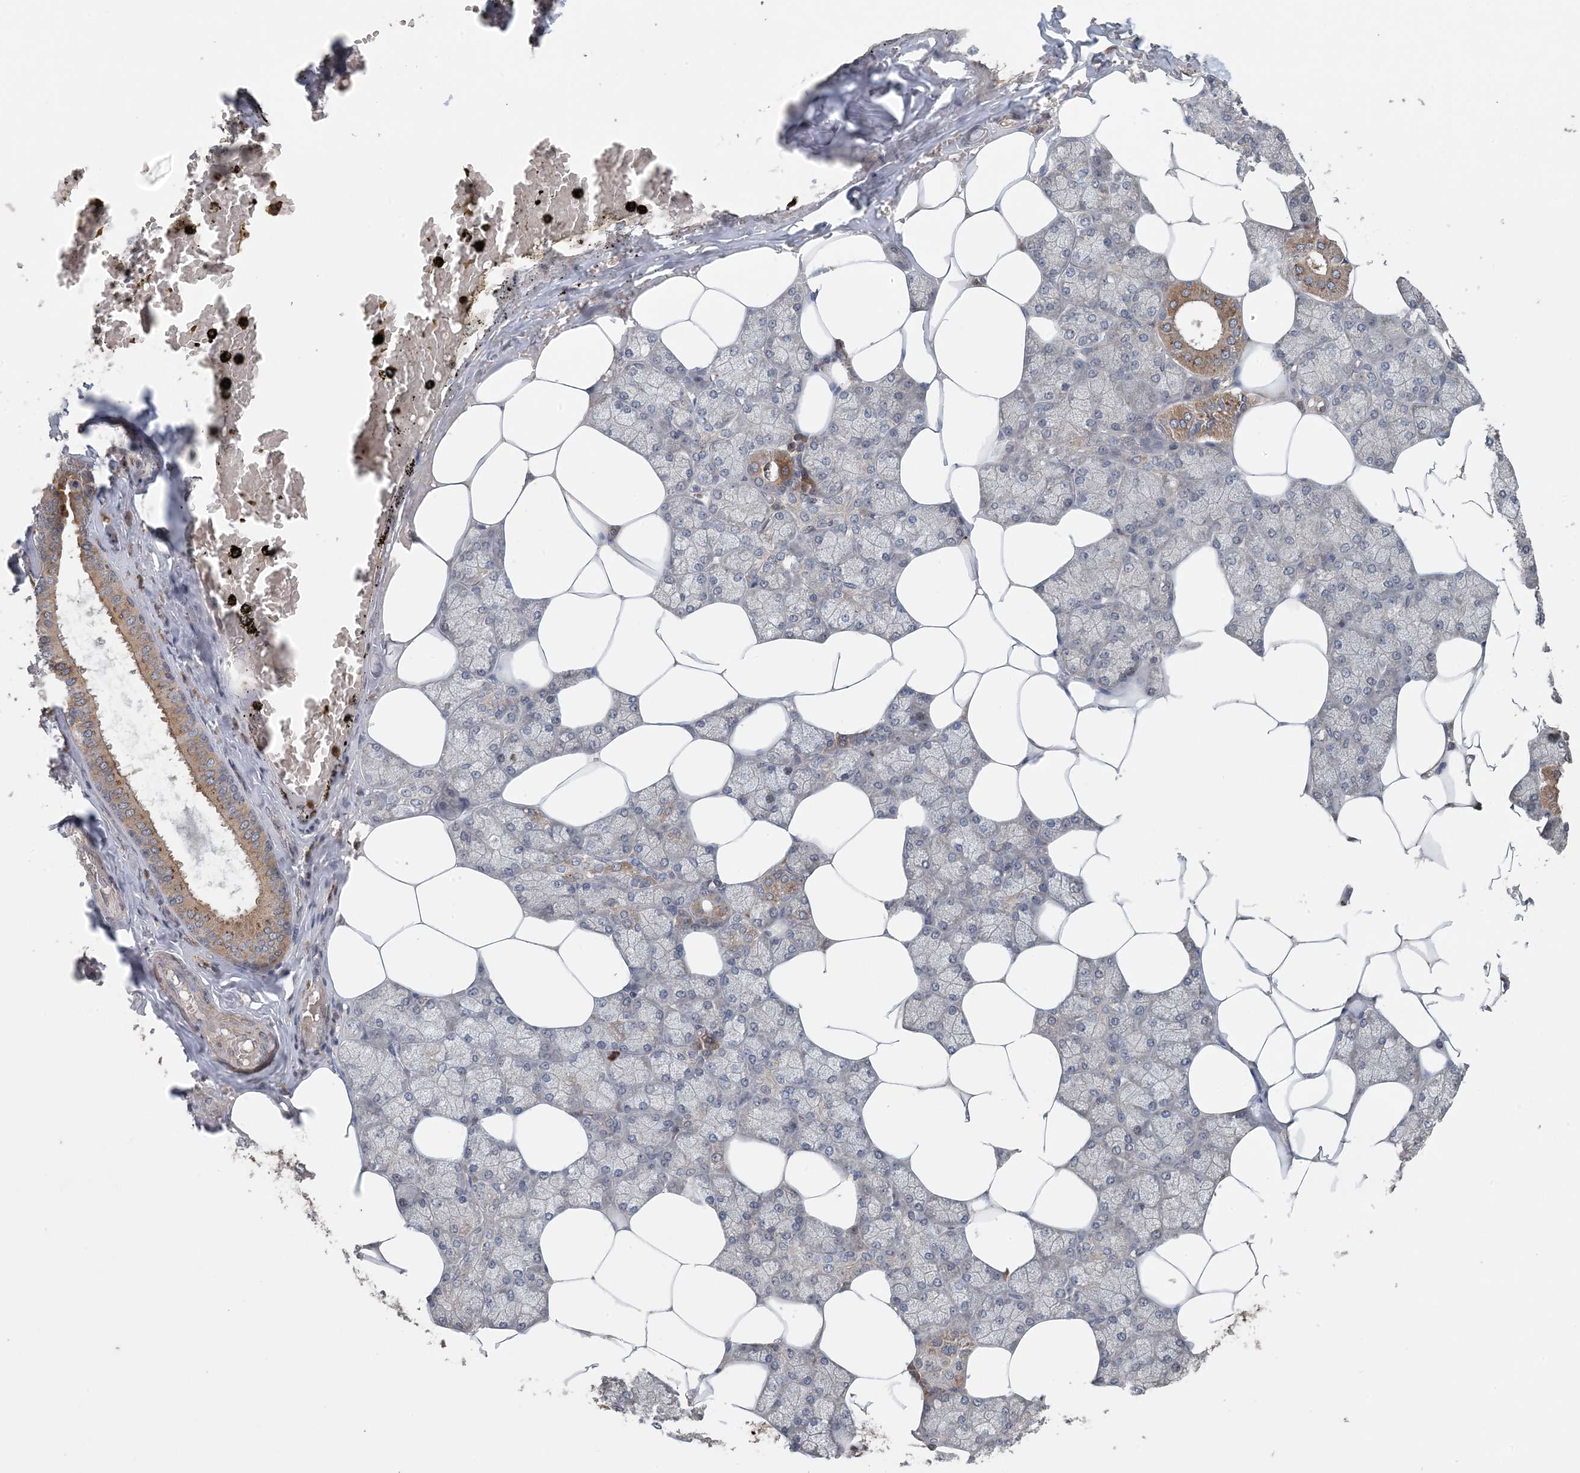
{"staining": {"intensity": "strong", "quantity": "<25%", "location": "cytoplasmic/membranous"}, "tissue": "salivary gland", "cell_type": "Glandular cells", "image_type": "normal", "snomed": [{"axis": "morphology", "description": "Normal tissue, NOS"}, {"axis": "topography", "description": "Salivary gland"}], "caption": "IHC staining of normal salivary gland, which exhibits medium levels of strong cytoplasmic/membranous expression in about <25% of glandular cells indicating strong cytoplasmic/membranous protein staining. The staining was performed using DAB (brown) for protein detection and nuclei were counterstained in hematoxylin (blue).", "gene": "MYO9B", "patient": {"sex": "male", "age": 62}}